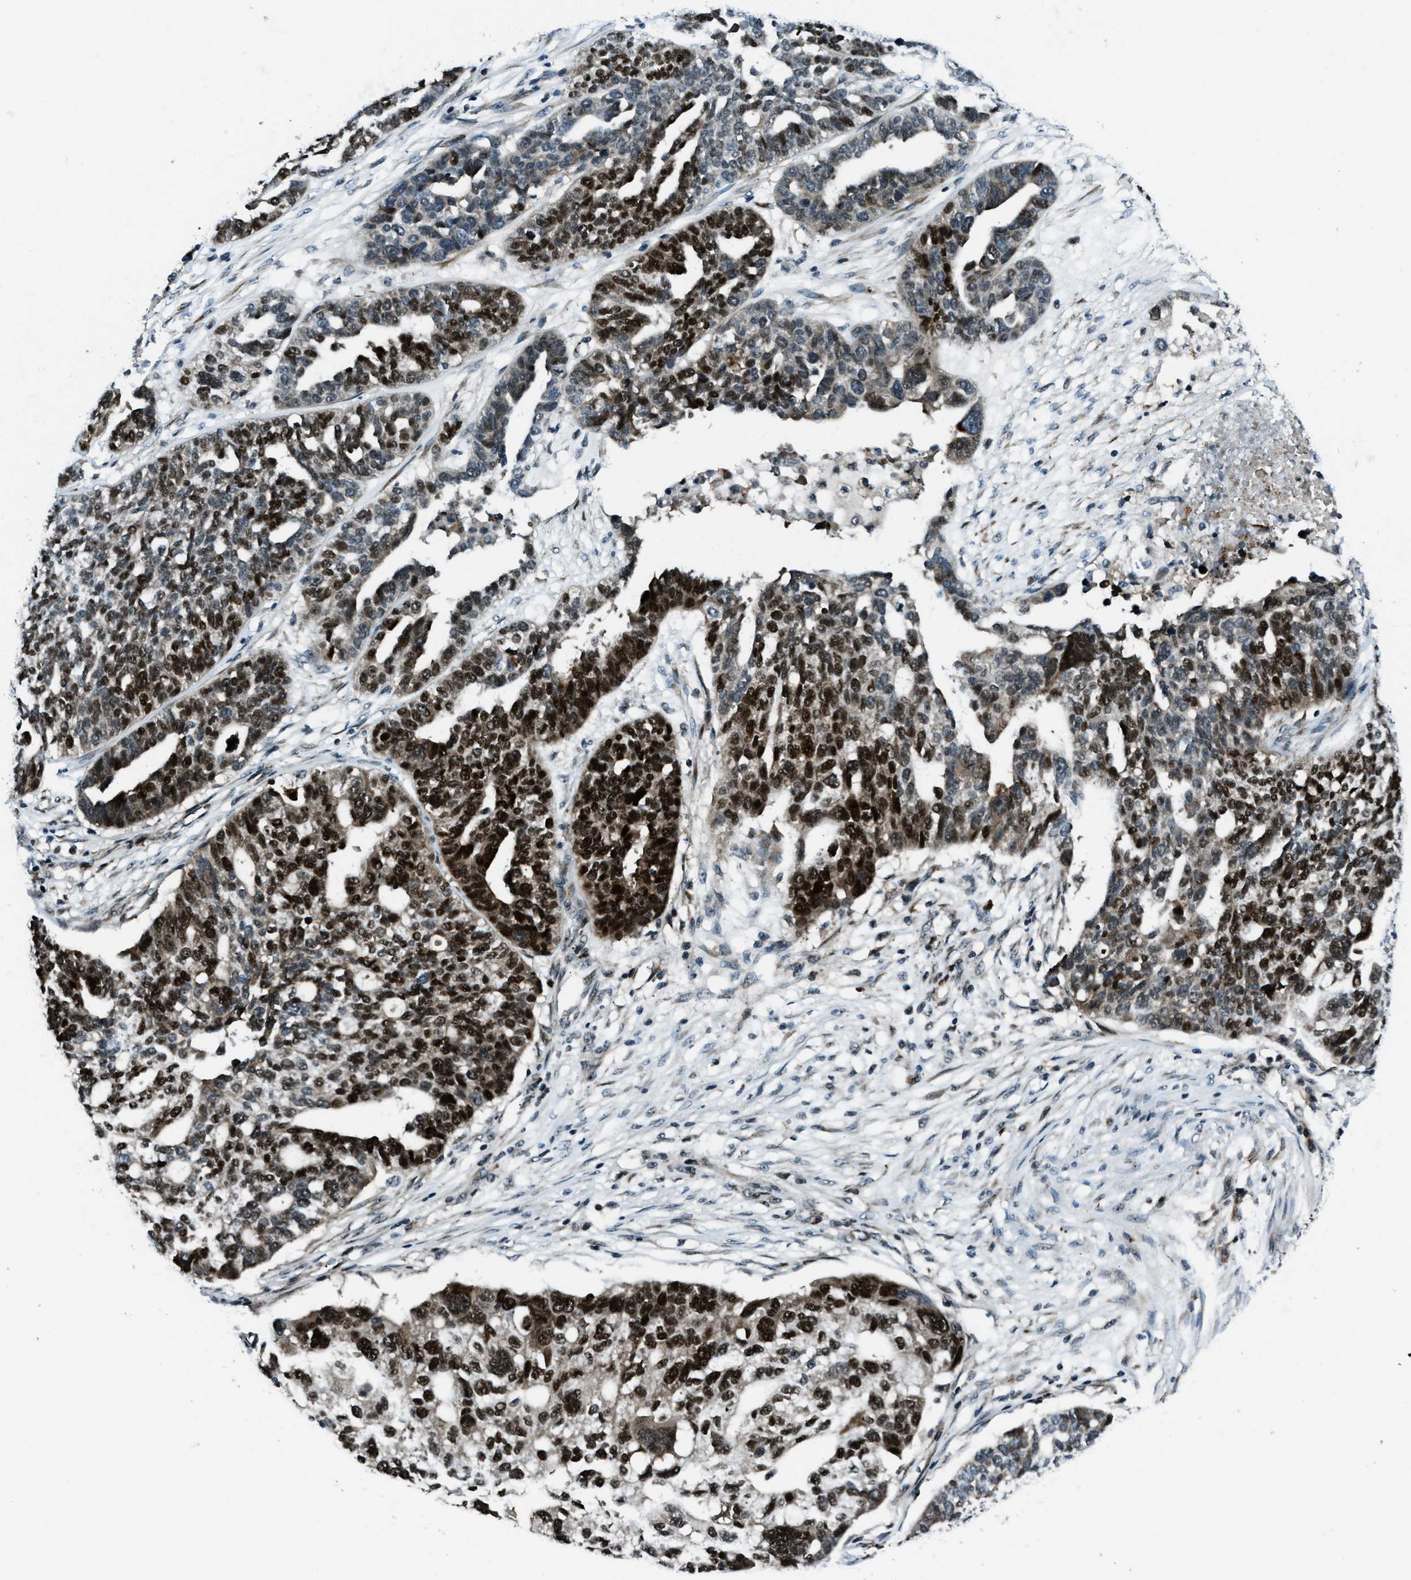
{"staining": {"intensity": "strong", "quantity": ">75%", "location": "nuclear"}, "tissue": "ovarian cancer", "cell_type": "Tumor cells", "image_type": "cancer", "snomed": [{"axis": "morphology", "description": "Cystadenocarcinoma, serous, NOS"}, {"axis": "topography", "description": "Ovary"}], "caption": "This histopathology image displays immunohistochemistry (IHC) staining of ovarian cancer (serous cystadenocarcinoma), with high strong nuclear staining in about >75% of tumor cells.", "gene": "ACTL9", "patient": {"sex": "female", "age": 59}}